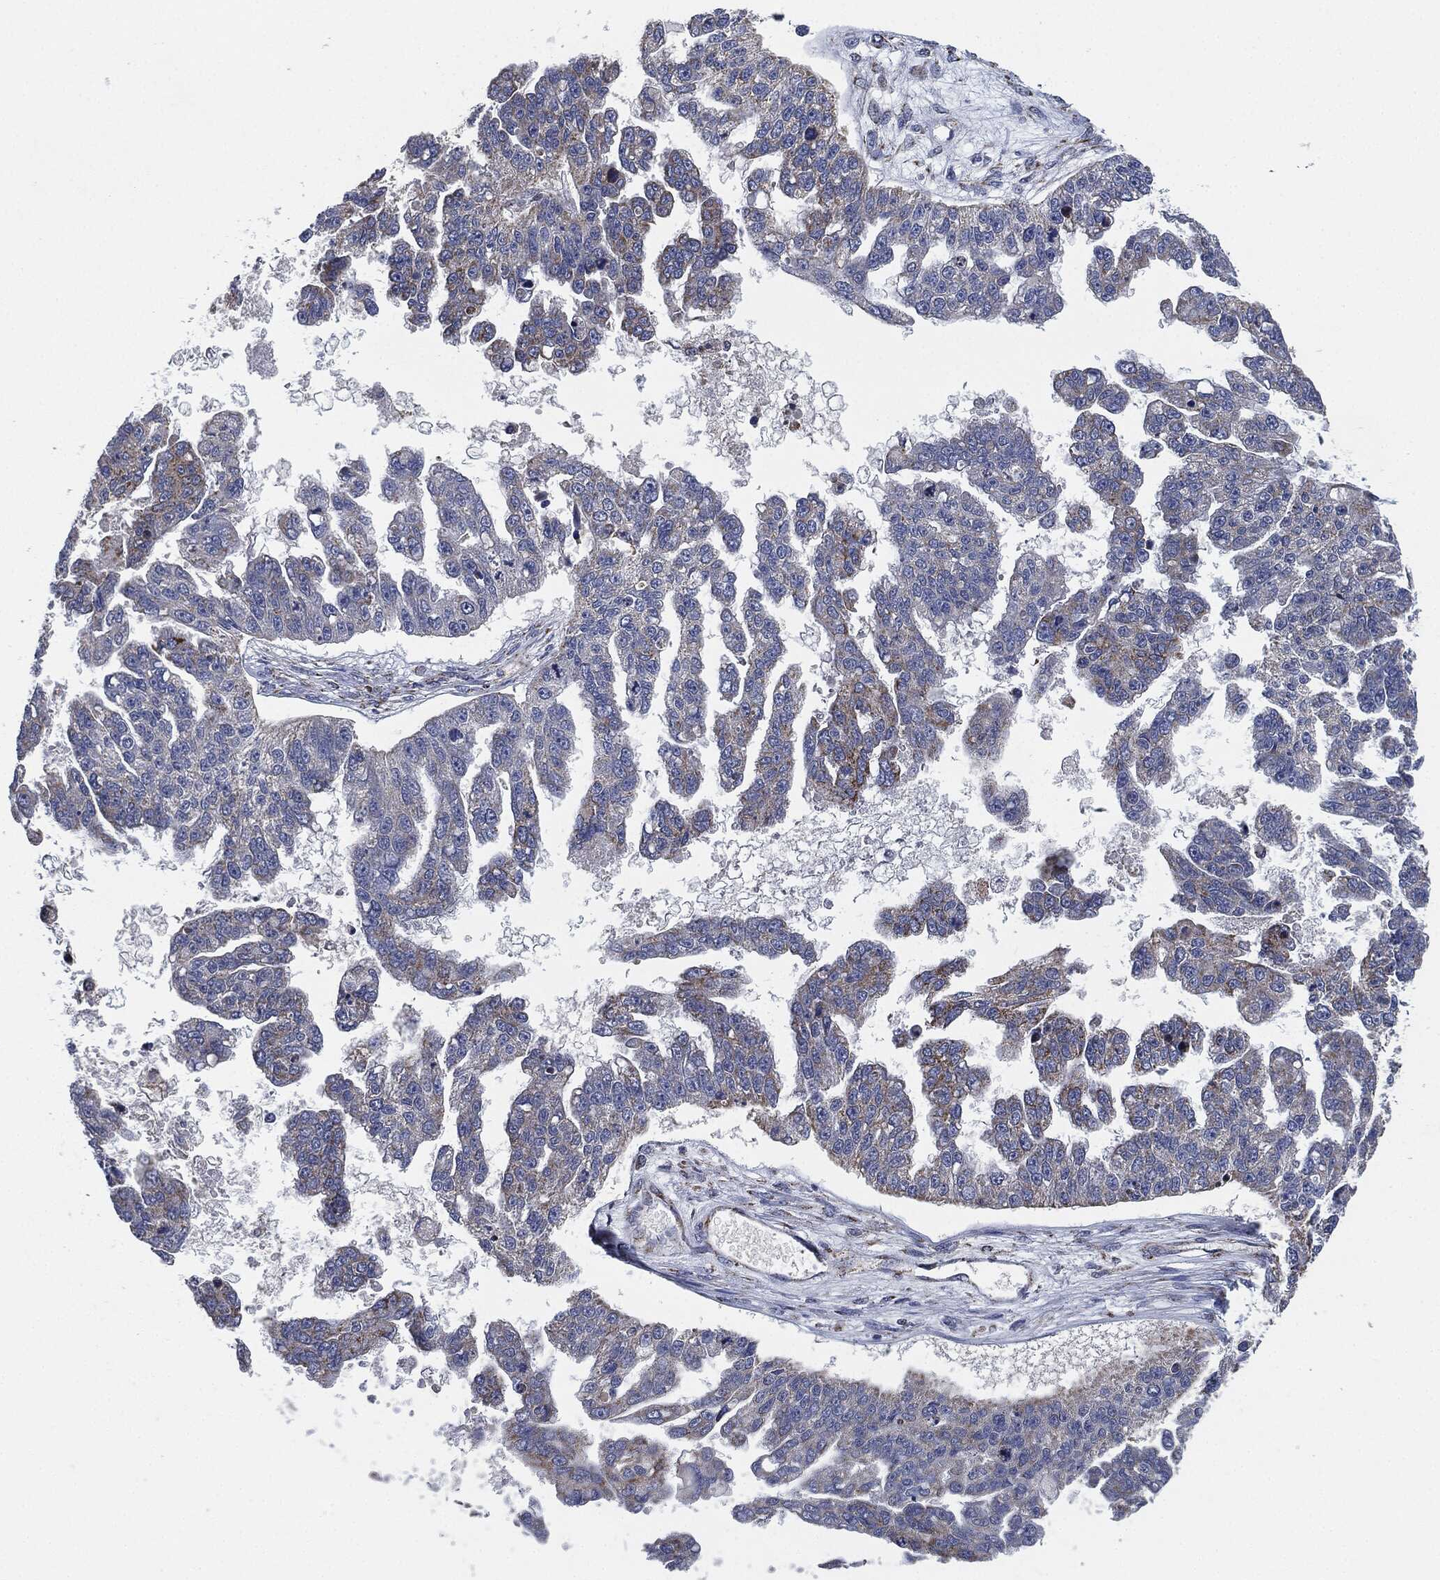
{"staining": {"intensity": "weak", "quantity": "<25%", "location": "cytoplasmic/membranous"}, "tissue": "ovarian cancer", "cell_type": "Tumor cells", "image_type": "cancer", "snomed": [{"axis": "morphology", "description": "Cystadenocarcinoma, serous, NOS"}, {"axis": "topography", "description": "Ovary"}], "caption": "A micrograph of human ovarian cancer (serous cystadenocarcinoma) is negative for staining in tumor cells. The staining was performed using DAB to visualize the protein expression in brown, while the nuclei were stained in blue with hematoxylin (Magnification: 20x).", "gene": "NDUFV2", "patient": {"sex": "female", "age": 58}}